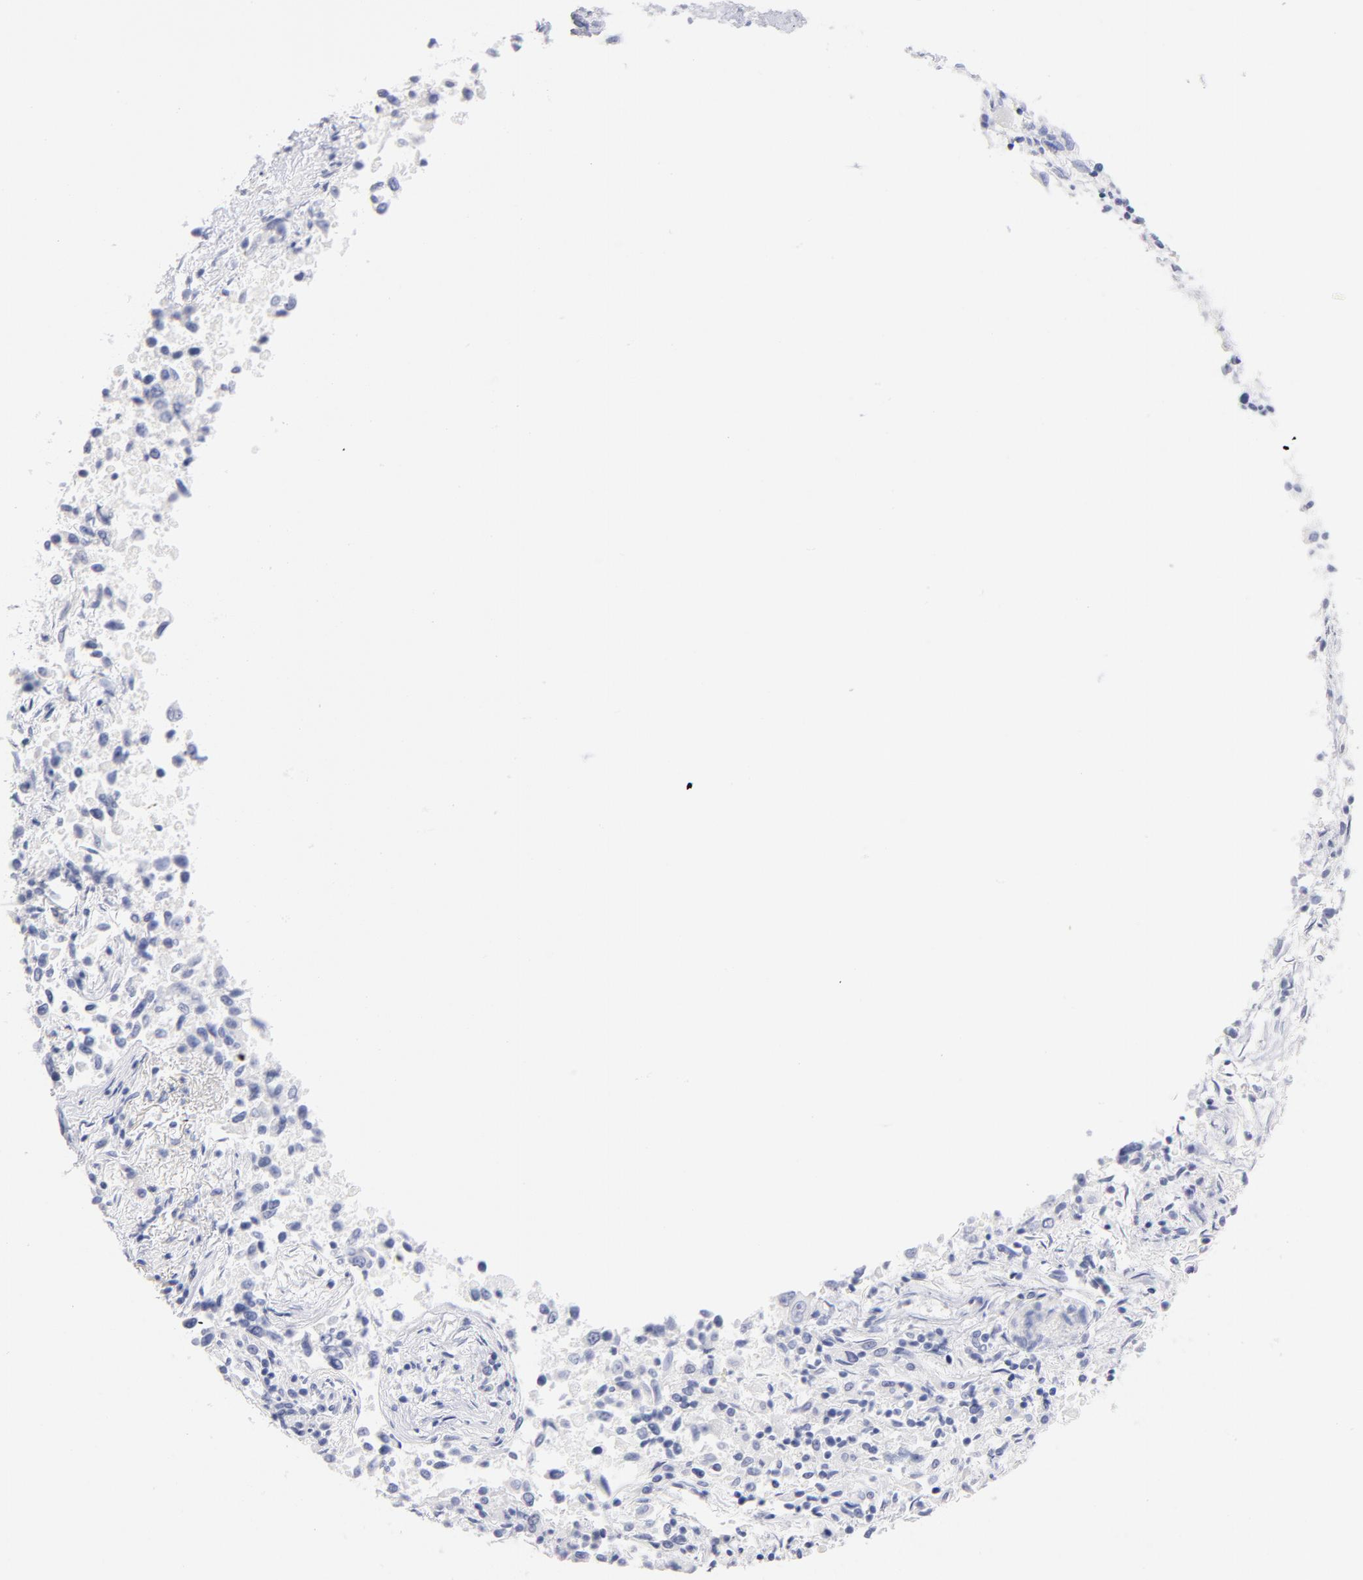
{"staining": {"intensity": "negative", "quantity": "none", "location": "none"}, "tissue": "lung cancer", "cell_type": "Tumor cells", "image_type": "cancer", "snomed": [{"axis": "morphology", "description": "Adenocarcinoma, NOS"}, {"axis": "topography", "description": "Lung"}], "caption": "High magnification brightfield microscopy of lung cancer (adenocarcinoma) stained with DAB (brown) and counterstained with hematoxylin (blue): tumor cells show no significant positivity. The staining is performed using DAB brown chromogen with nuclei counter-stained in using hematoxylin.", "gene": "SCGN", "patient": {"sex": "male", "age": 84}}